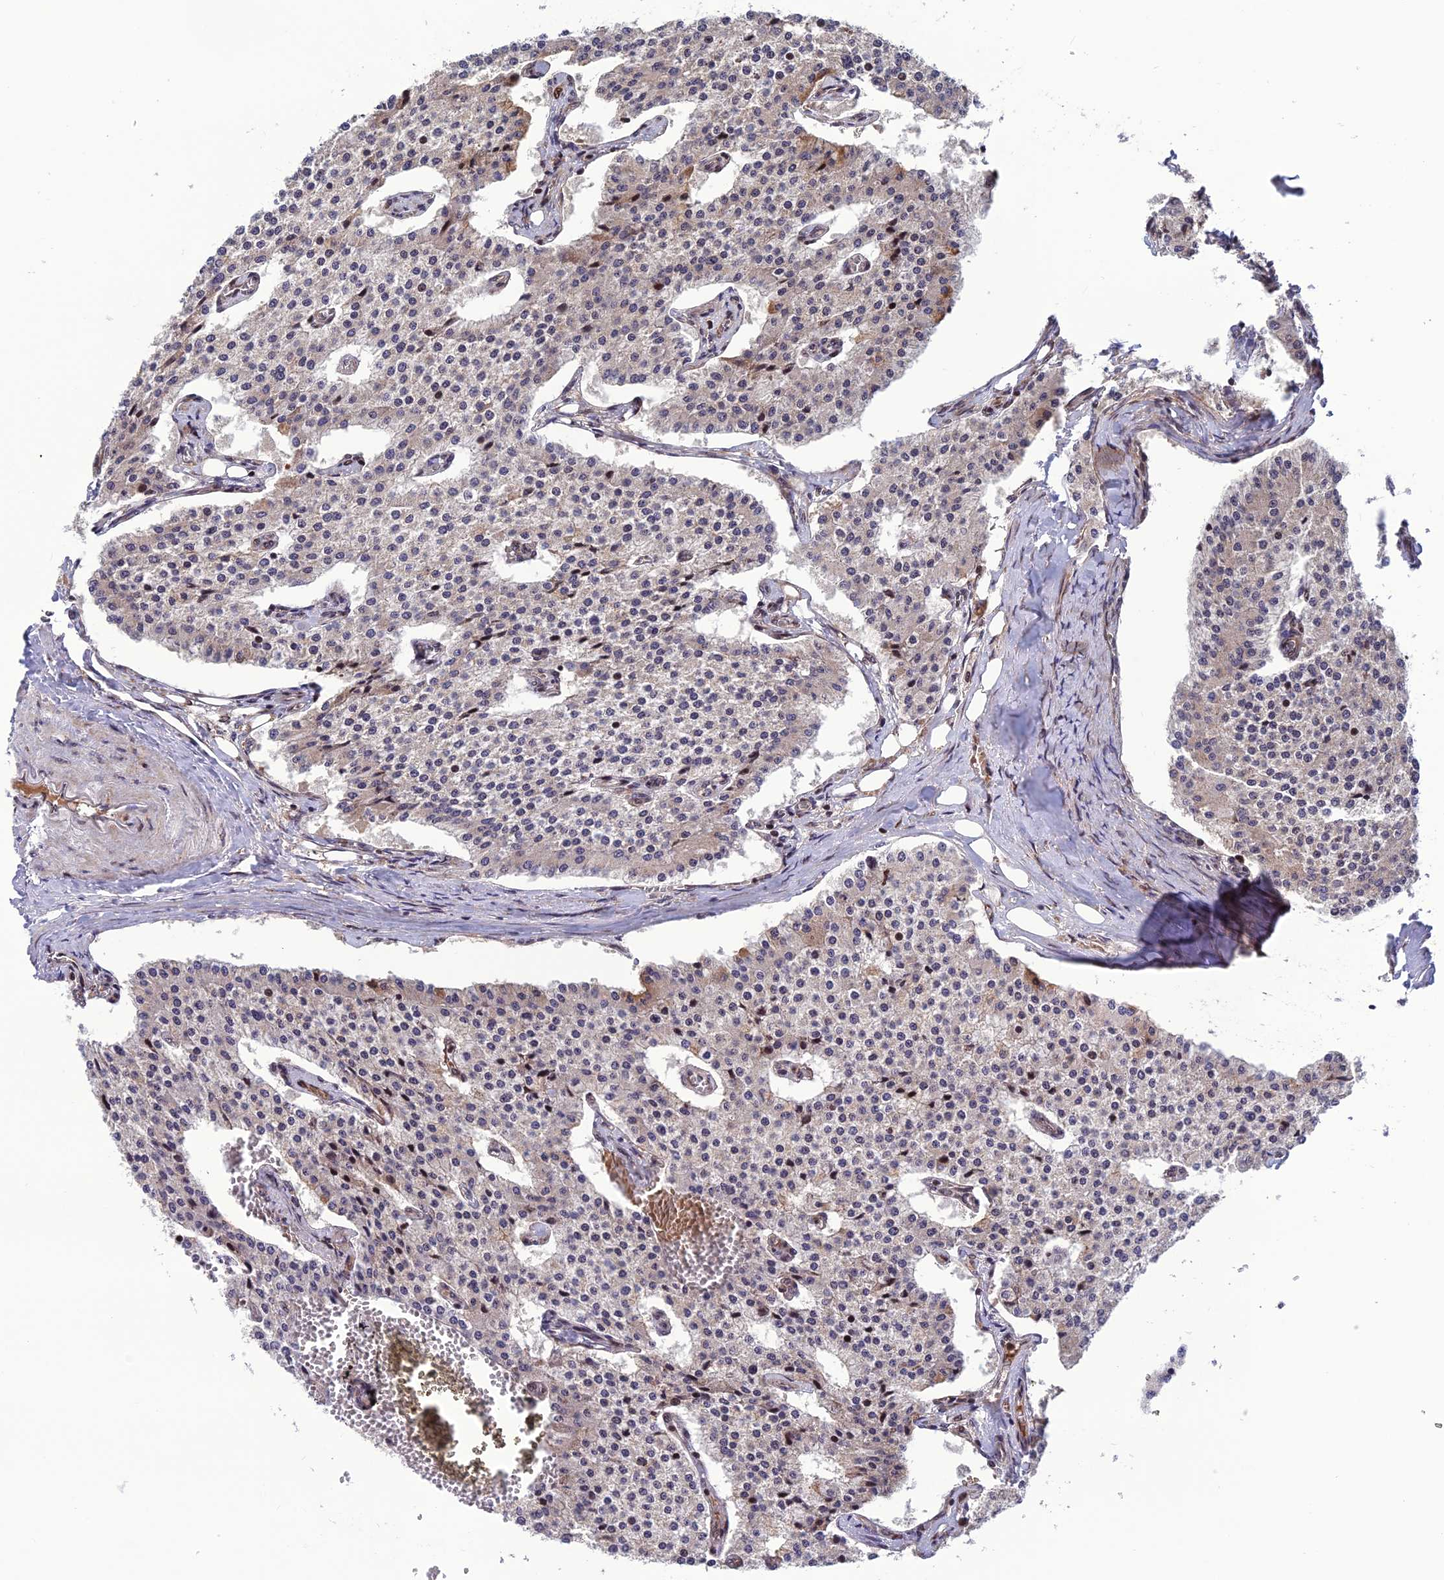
{"staining": {"intensity": "negative", "quantity": "none", "location": "none"}, "tissue": "carcinoid", "cell_type": "Tumor cells", "image_type": "cancer", "snomed": [{"axis": "morphology", "description": "Carcinoid, malignant, NOS"}, {"axis": "topography", "description": "Colon"}], "caption": "Tumor cells are negative for protein expression in human malignant carcinoid.", "gene": "SMIM7", "patient": {"sex": "female", "age": 52}}